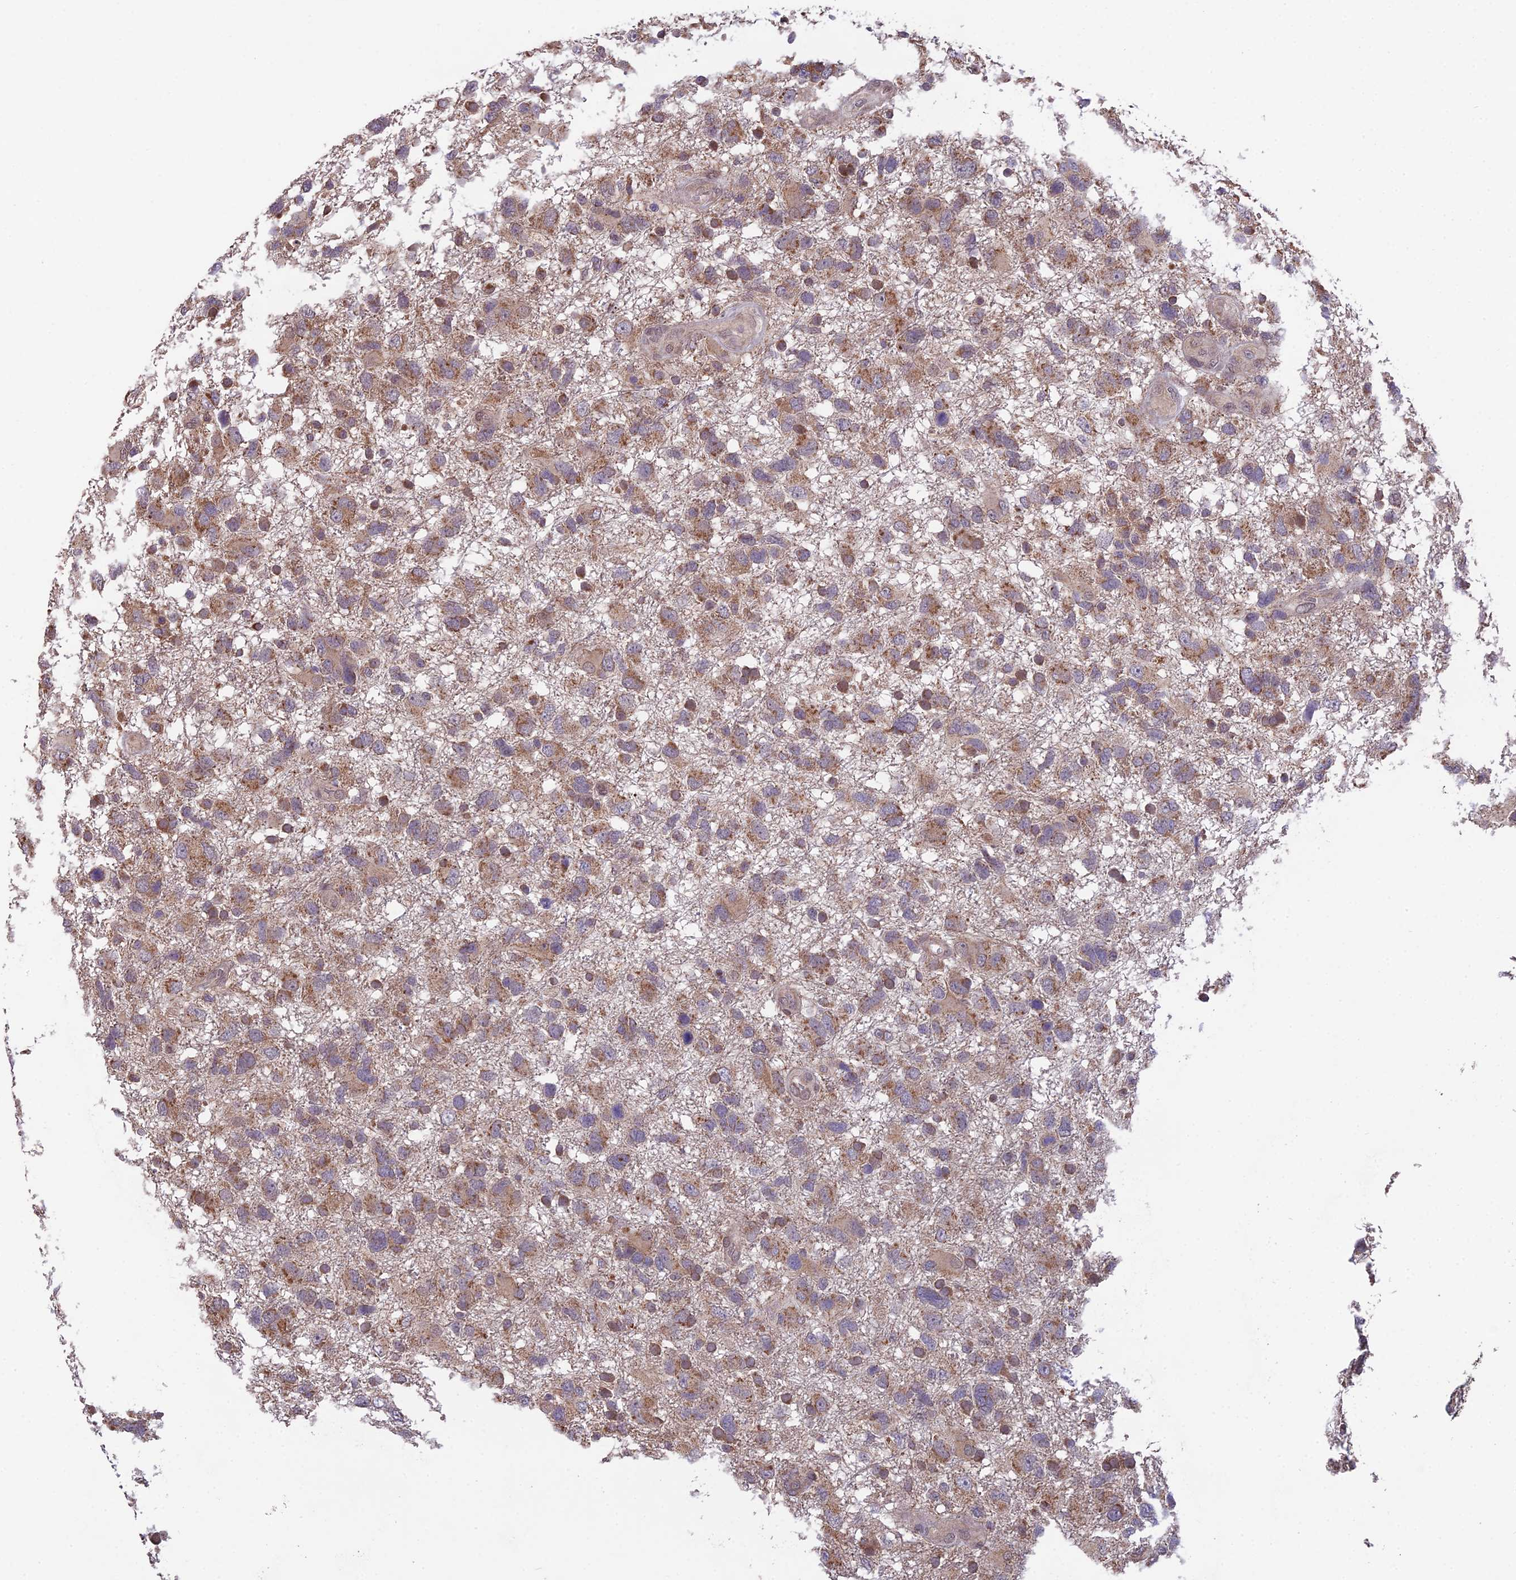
{"staining": {"intensity": "moderate", "quantity": ">75%", "location": "cytoplasmic/membranous"}, "tissue": "glioma", "cell_type": "Tumor cells", "image_type": "cancer", "snomed": [{"axis": "morphology", "description": "Glioma, malignant, High grade"}, {"axis": "topography", "description": "Brain"}], "caption": "DAB (3,3'-diaminobenzidine) immunohistochemical staining of malignant high-grade glioma displays moderate cytoplasmic/membranous protein positivity in about >75% of tumor cells.", "gene": "CYP2R1", "patient": {"sex": "male", "age": 61}}